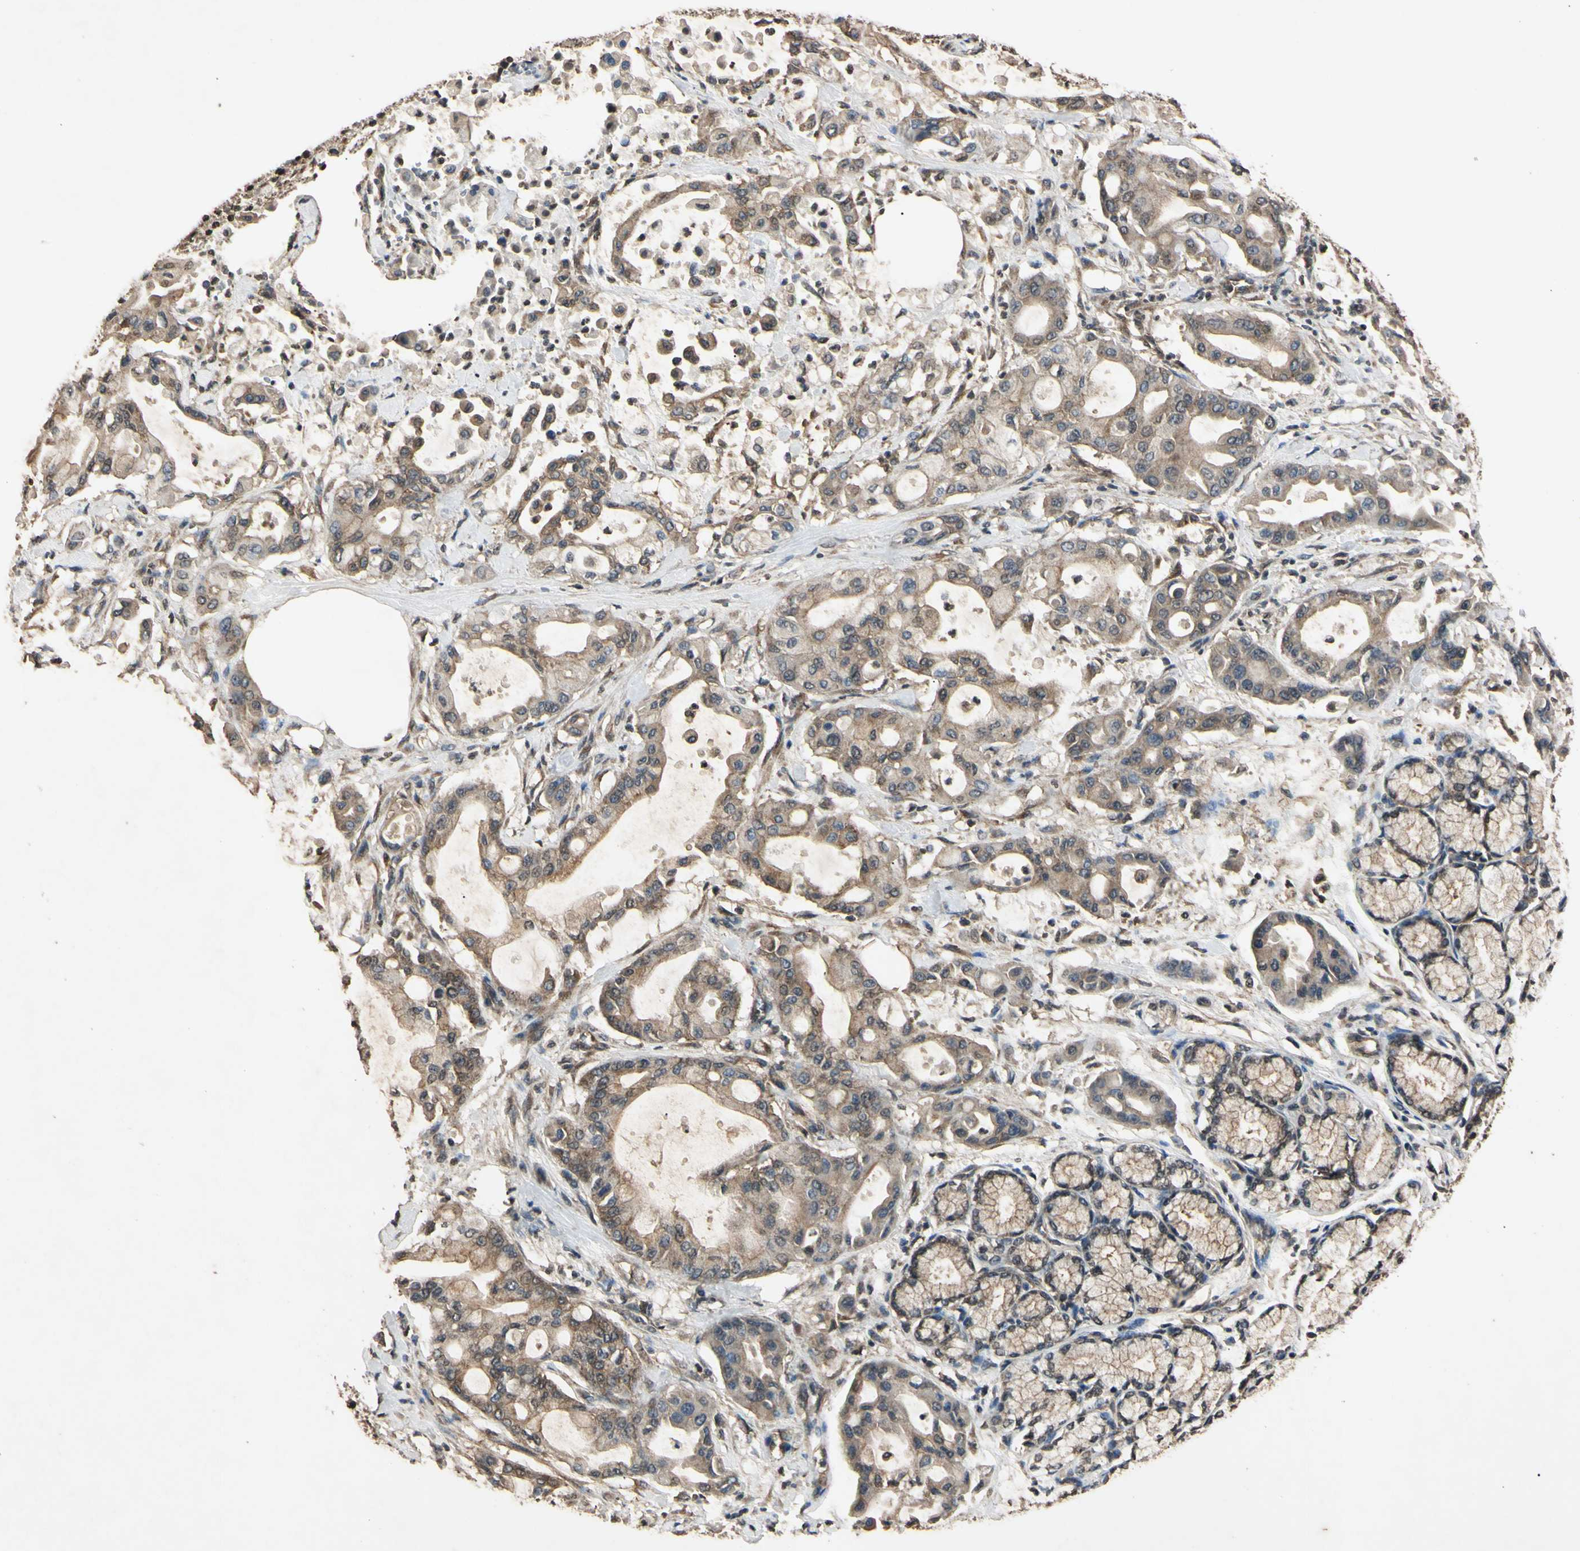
{"staining": {"intensity": "moderate", "quantity": "25%-75%", "location": "cytoplasmic/membranous"}, "tissue": "pancreatic cancer", "cell_type": "Tumor cells", "image_type": "cancer", "snomed": [{"axis": "morphology", "description": "Adenocarcinoma, NOS"}, {"axis": "morphology", "description": "Adenocarcinoma, metastatic, NOS"}, {"axis": "topography", "description": "Lymph node"}, {"axis": "topography", "description": "Pancreas"}, {"axis": "topography", "description": "Duodenum"}], "caption": "Protein analysis of pancreatic metastatic adenocarcinoma tissue reveals moderate cytoplasmic/membranous expression in approximately 25%-75% of tumor cells.", "gene": "EPN1", "patient": {"sex": "female", "age": 64}}